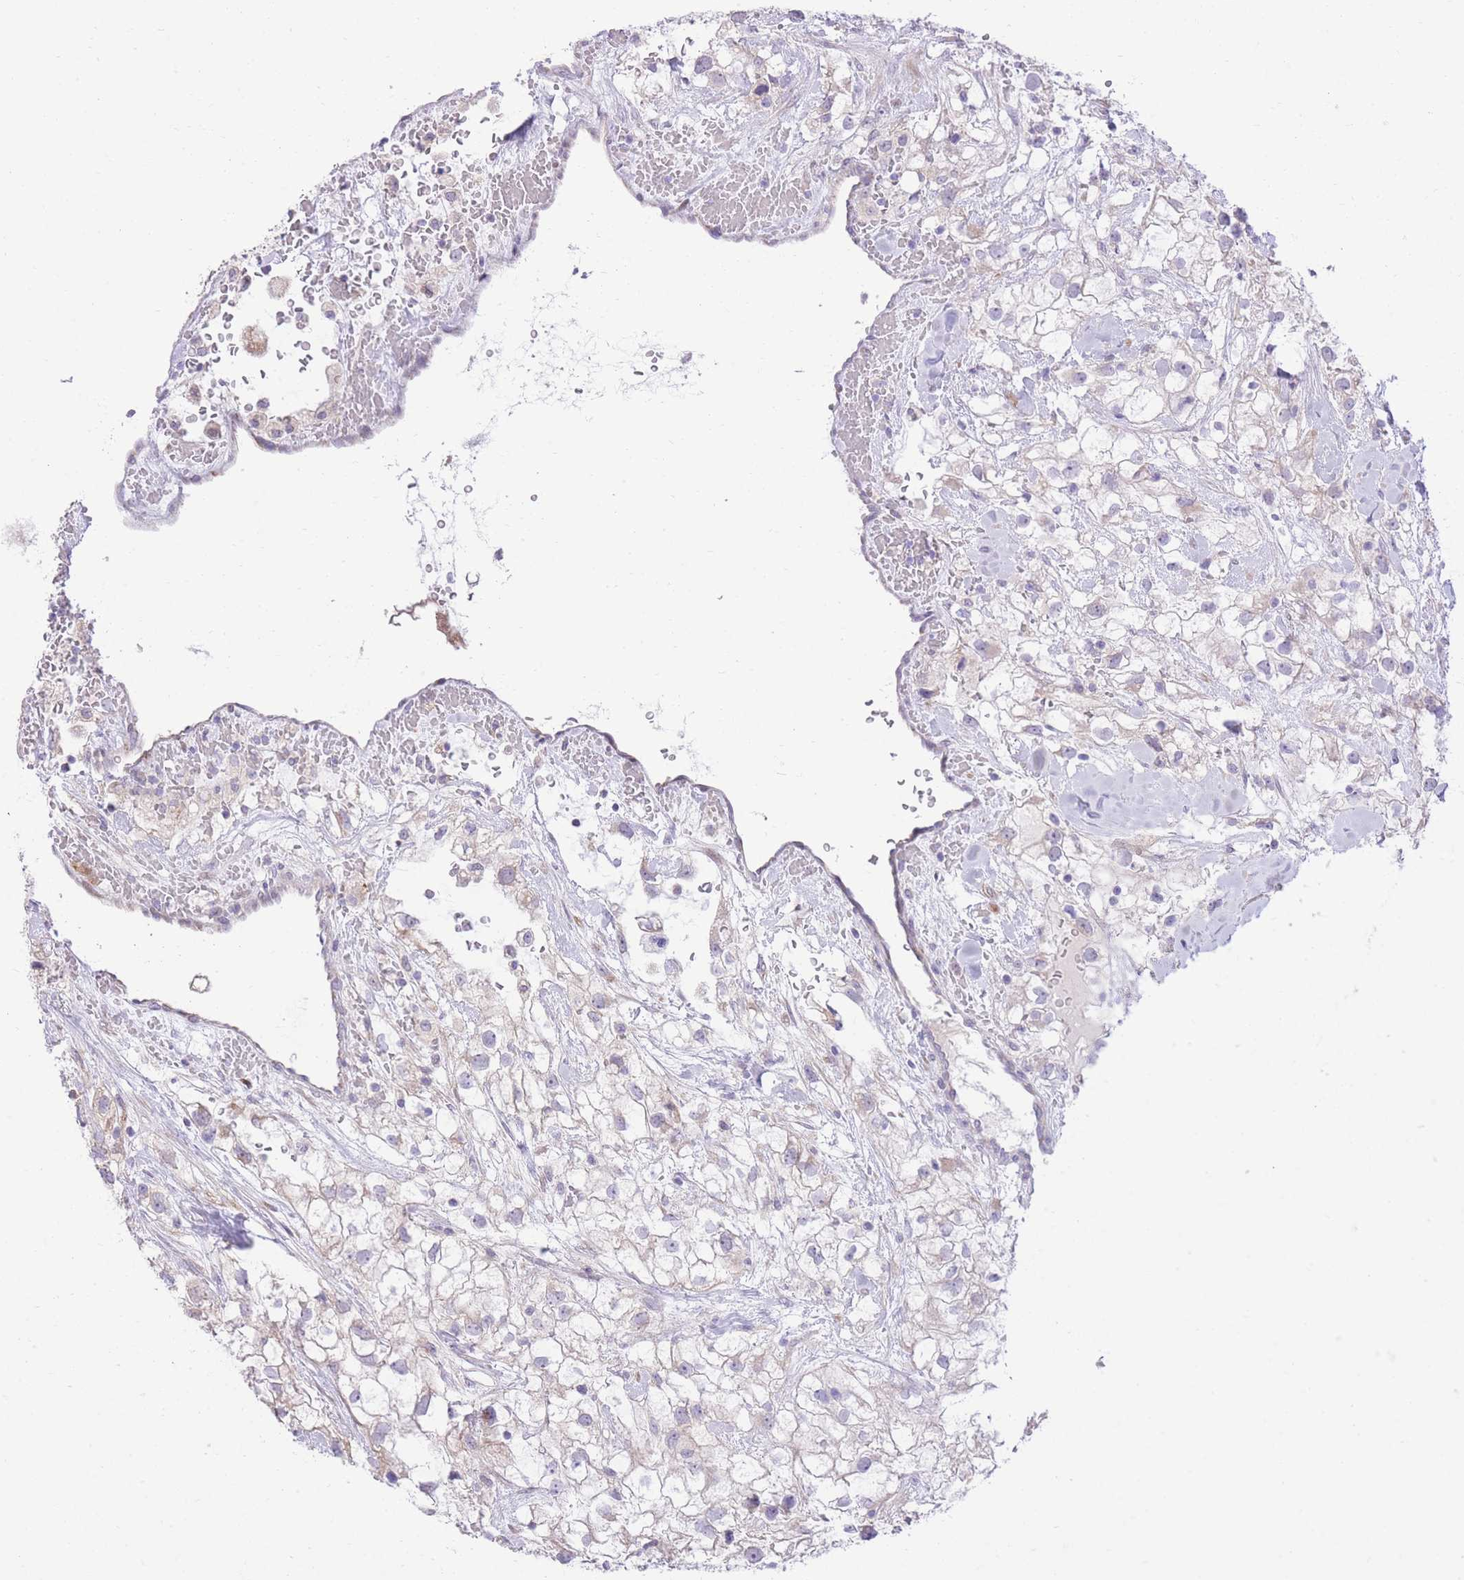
{"staining": {"intensity": "negative", "quantity": "none", "location": "none"}, "tissue": "renal cancer", "cell_type": "Tumor cells", "image_type": "cancer", "snomed": [{"axis": "morphology", "description": "Adenocarcinoma, NOS"}, {"axis": "topography", "description": "Kidney"}], "caption": "Protein analysis of adenocarcinoma (renal) exhibits no significant staining in tumor cells.", "gene": "SLC4A4", "patient": {"sex": "male", "age": 59}}